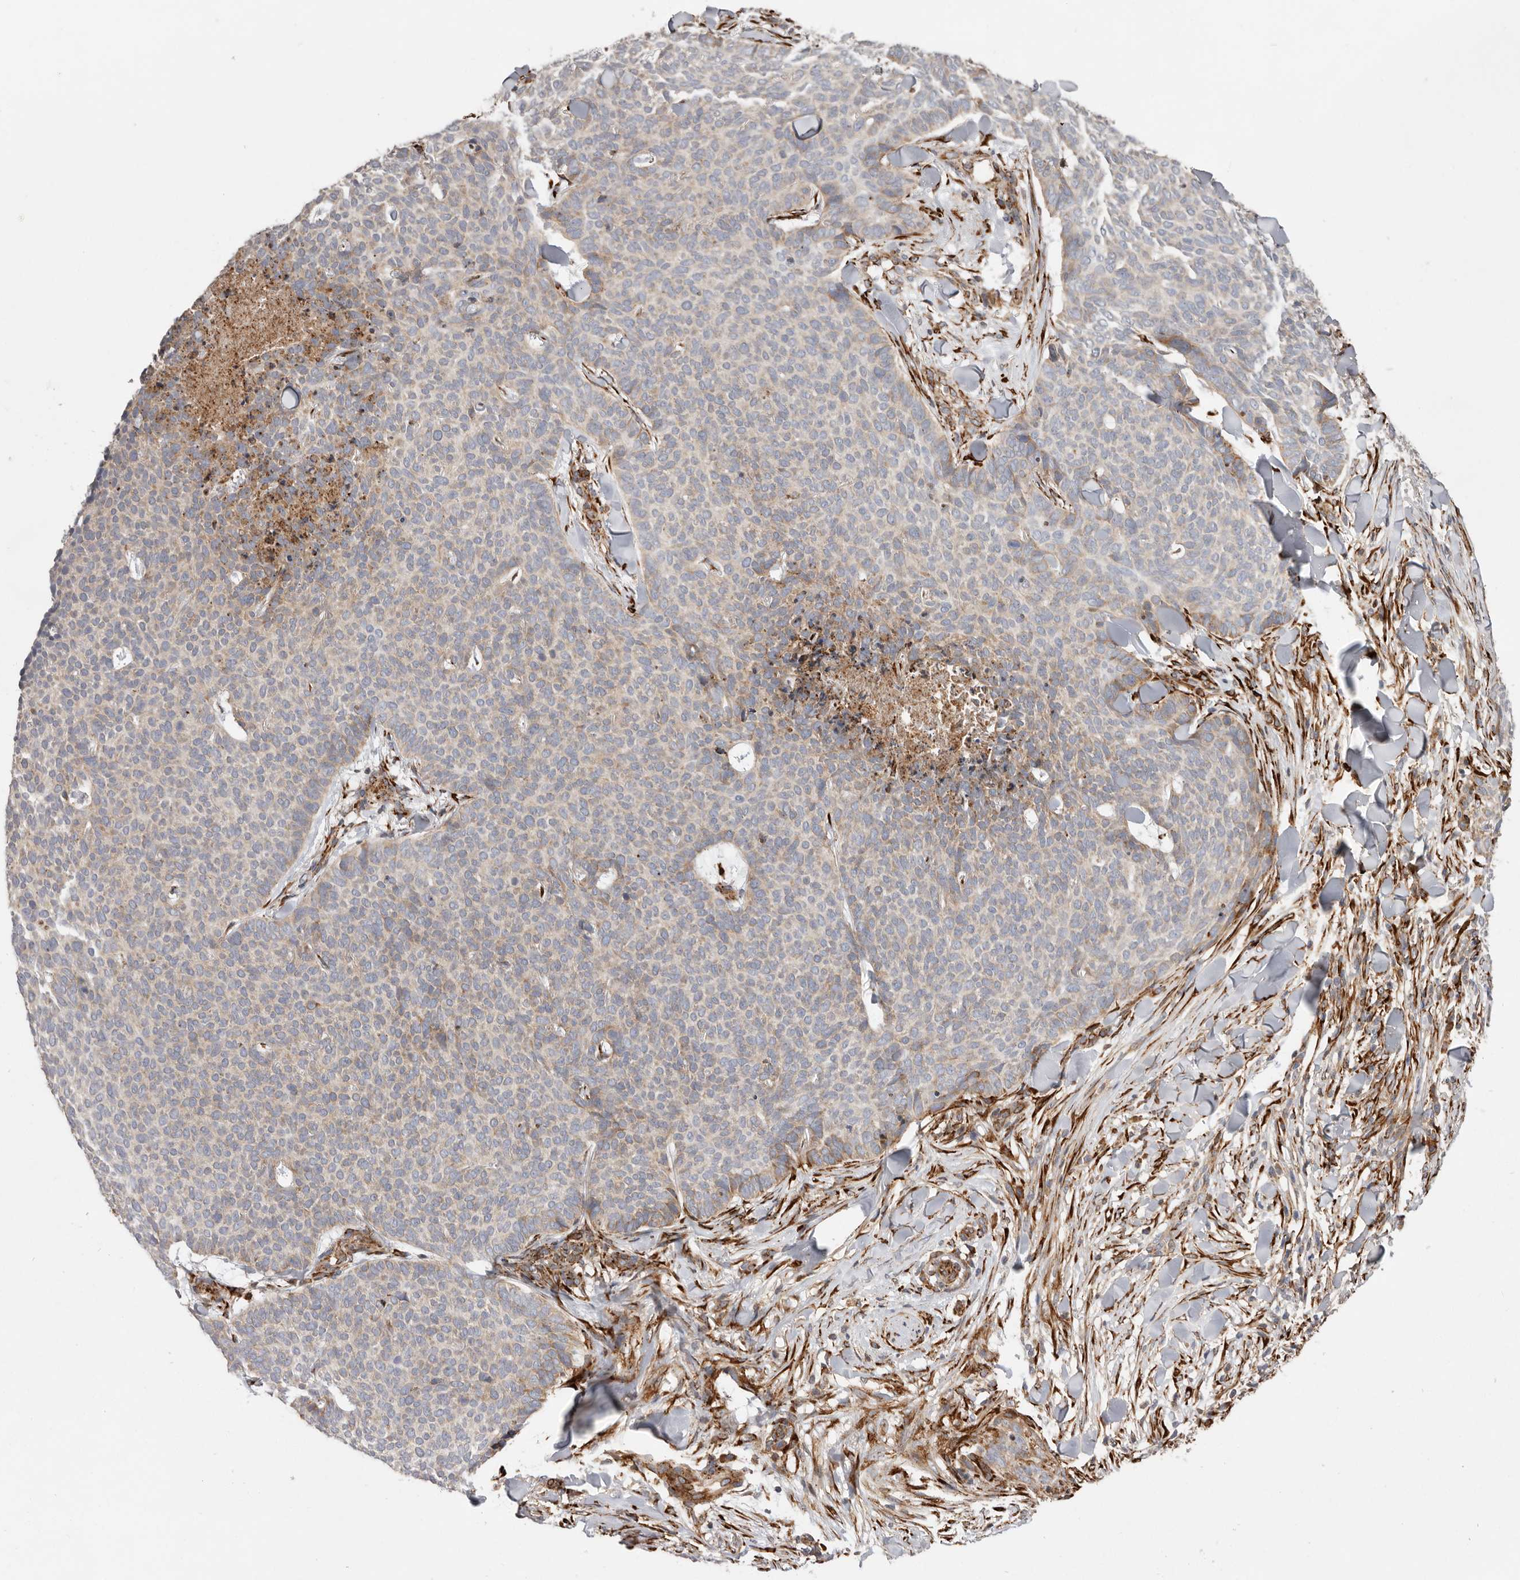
{"staining": {"intensity": "moderate", "quantity": "25%-75%", "location": "cytoplasmic/membranous"}, "tissue": "skin cancer", "cell_type": "Tumor cells", "image_type": "cancer", "snomed": [{"axis": "morphology", "description": "Normal tissue, NOS"}, {"axis": "morphology", "description": "Basal cell carcinoma"}, {"axis": "topography", "description": "Skin"}], "caption": "Immunohistochemistry (IHC) staining of skin cancer, which demonstrates medium levels of moderate cytoplasmic/membranous staining in about 25%-75% of tumor cells indicating moderate cytoplasmic/membranous protein expression. The staining was performed using DAB (brown) for protein detection and nuclei were counterstained in hematoxylin (blue).", "gene": "WDTC1", "patient": {"sex": "male", "age": 50}}